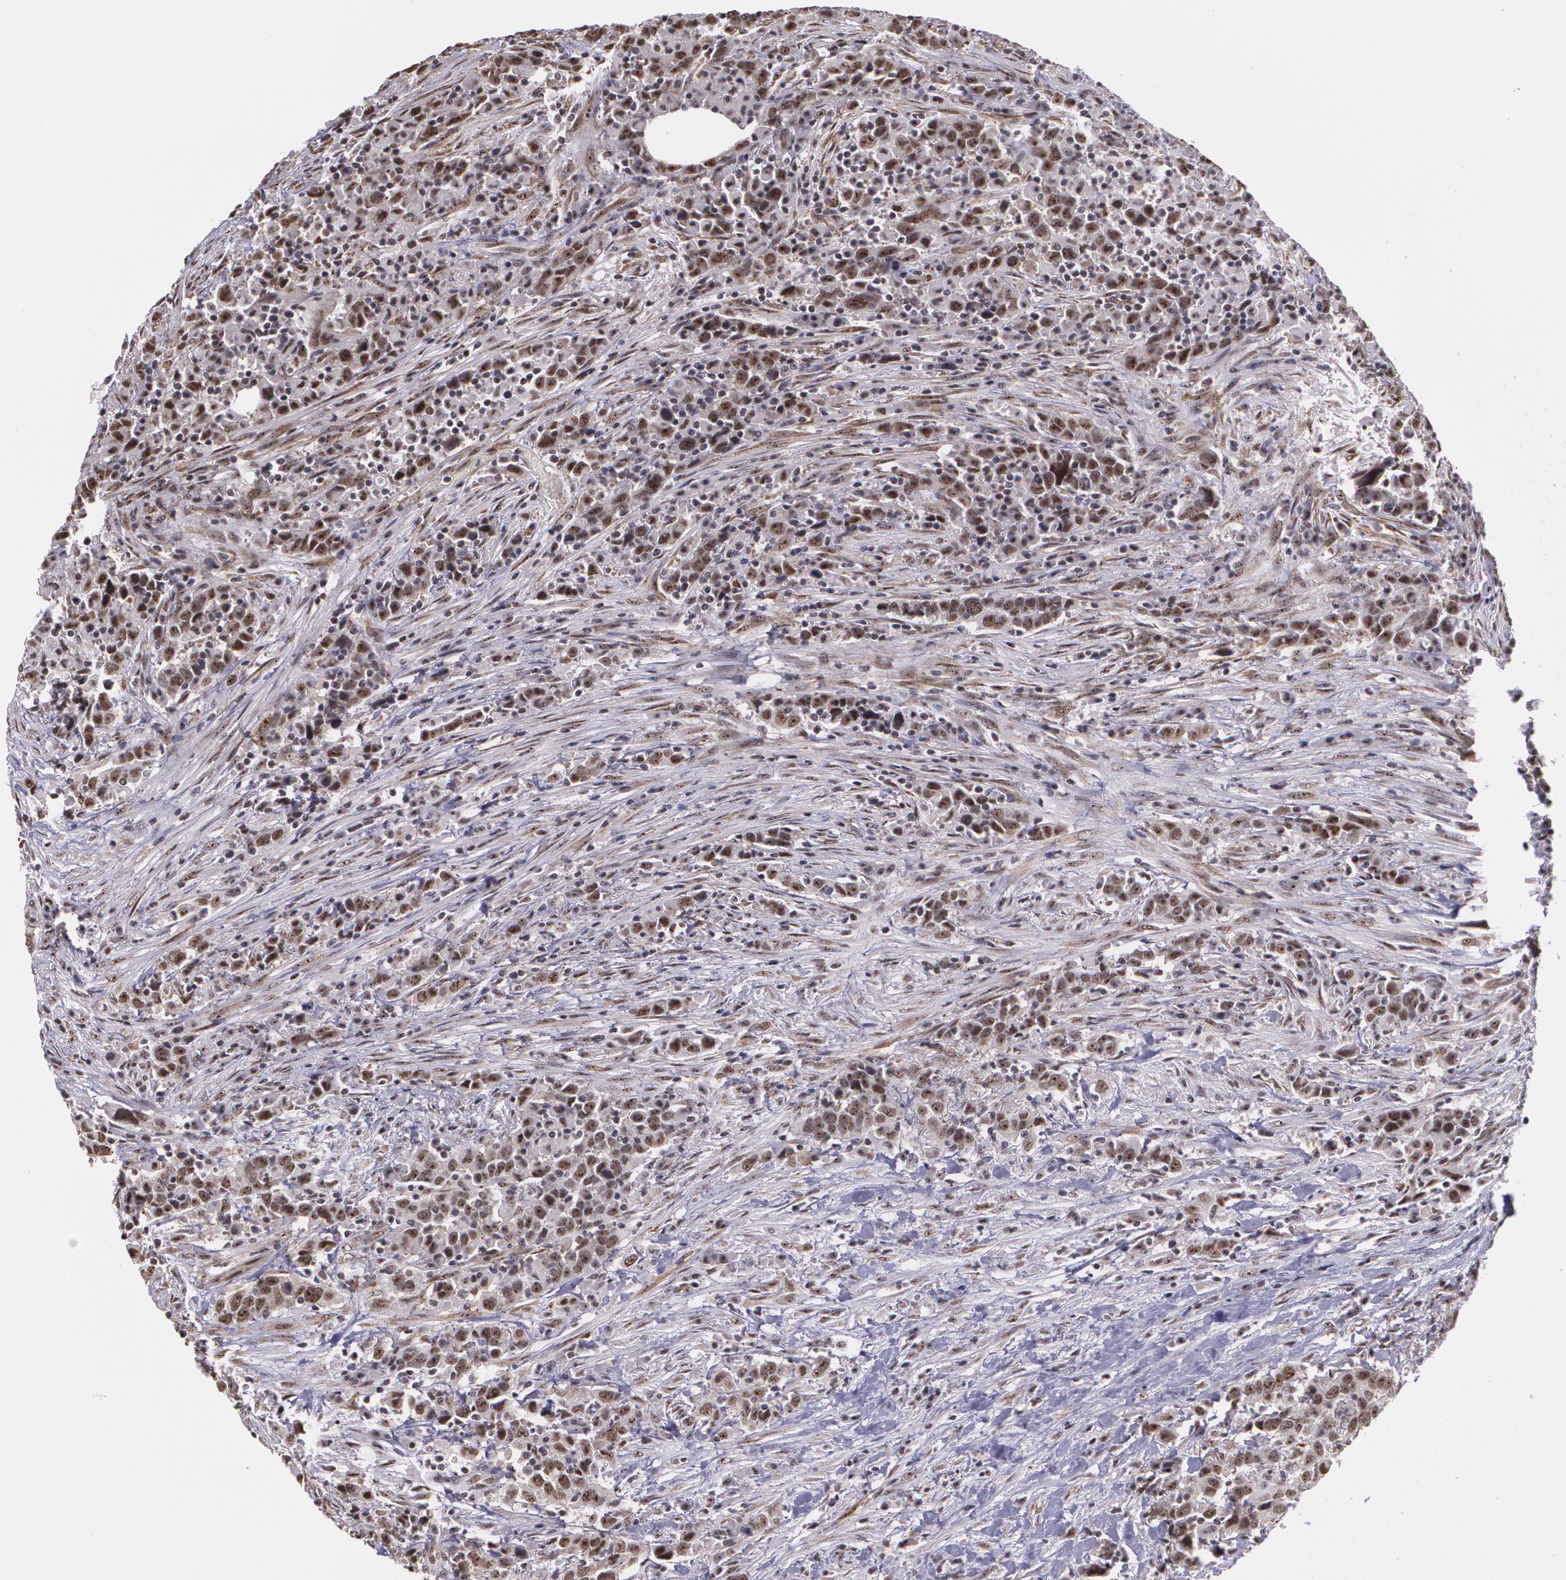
{"staining": {"intensity": "strong", "quantity": ">75%", "location": "cytoplasmic/membranous,nuclear"}, "tissue": "urothelial cancer", "cell_type": "Tumor cells", "image_type": "cancer", "snomed": [{"axis": "morphology", "description": "Urothelial carcinoma, High grade"}, {"axis": "topography", "description": "Urinary bladder"}], "caption": "Brown immunohistochemical staining in human high-grade urothelial carcinoma demonstrates strong cytoplasmic/membranous and nuclear expression in approximately >75% of tumor cells.", "gene": "C6orf15", "patient": {"sex": "male", "age": 61}}